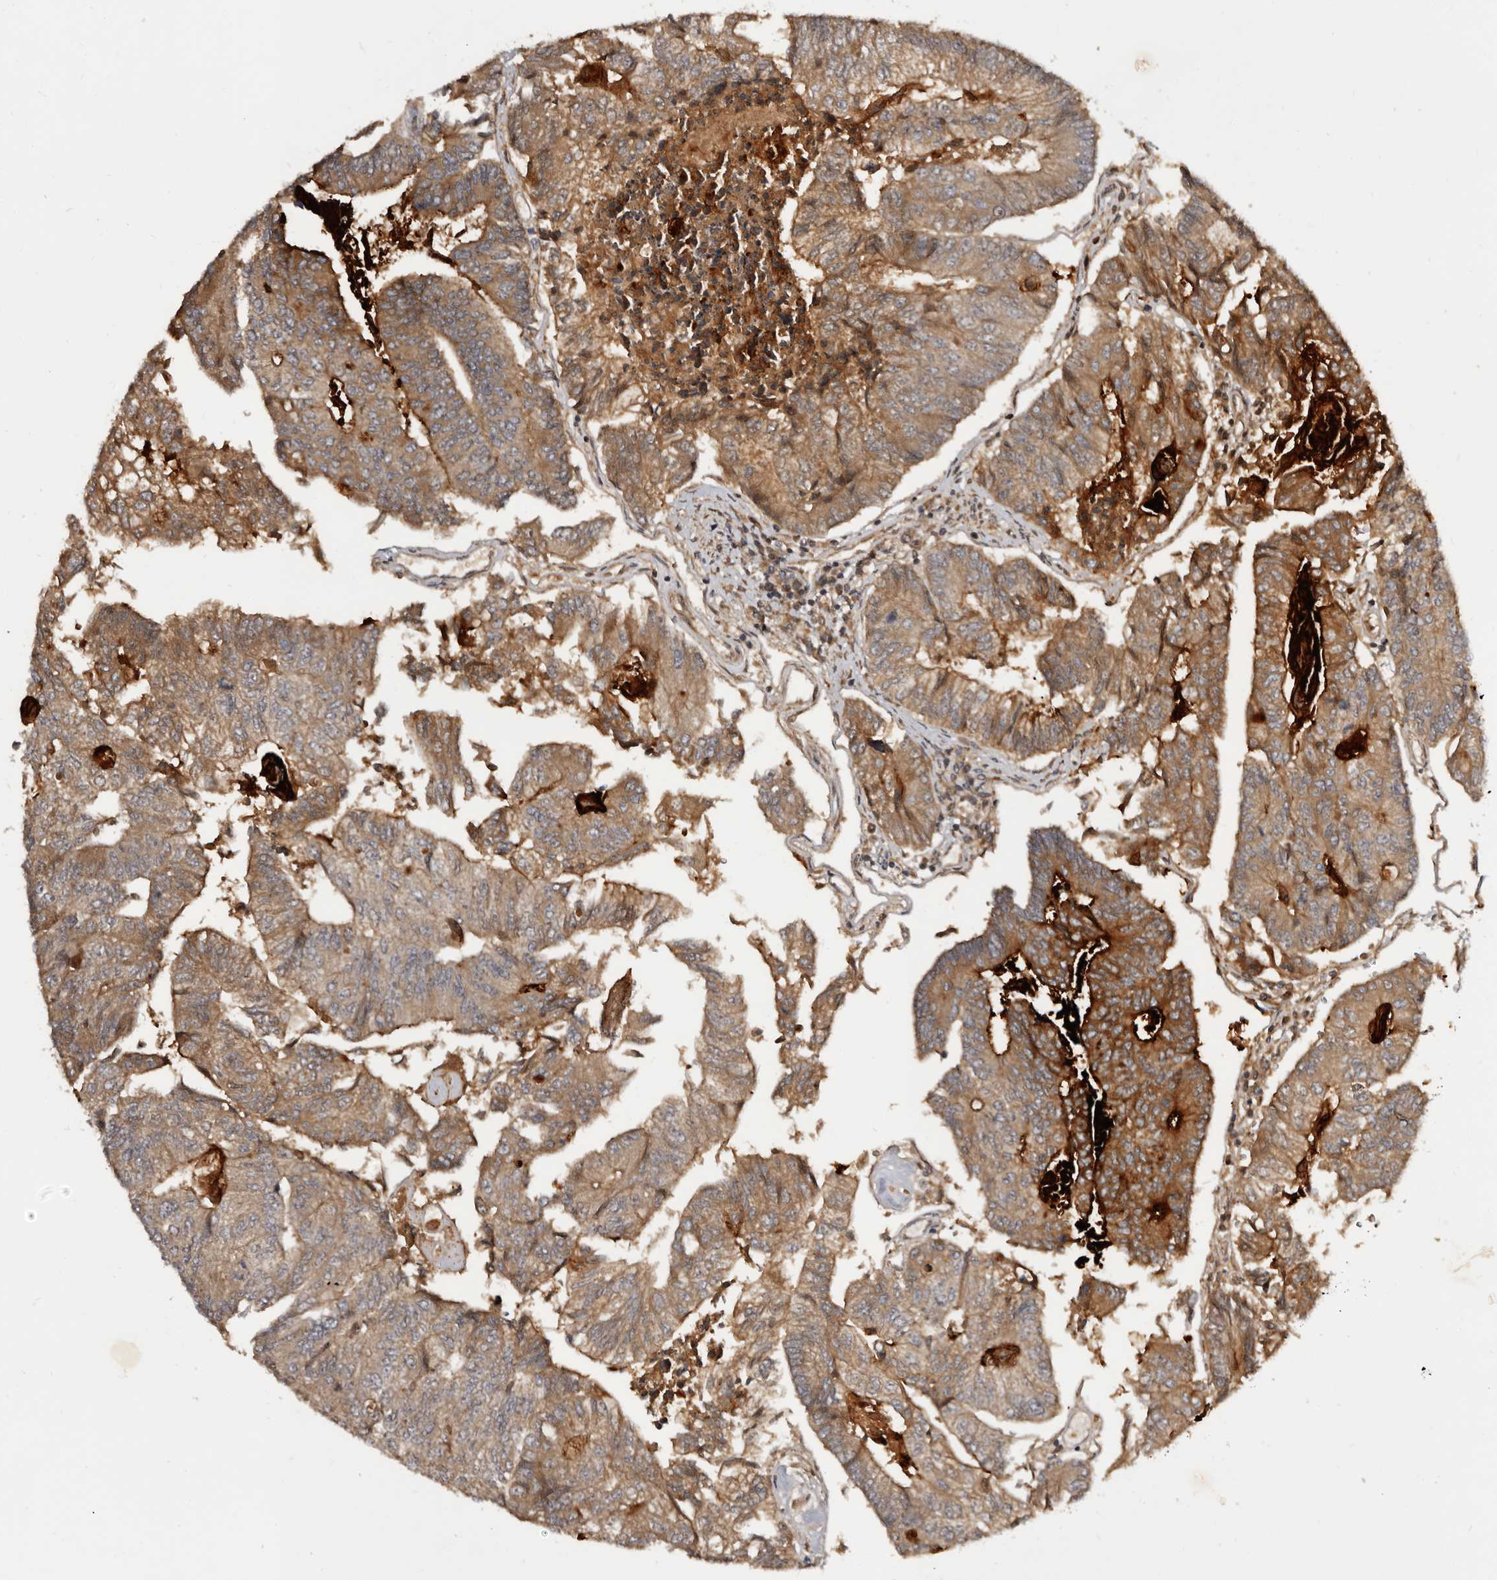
{"staining": {"intensity": "moderate", "quantity": ">75%", "location": "cytoplasmic/membranous"}, "tissue": "colorectal cancer", "cell_type": "Tumor cells", "image_type": "cancer", "snomed": [{"axis": "morphology", "description": "Adenocarcinoma, NOS"}, {"axis": "topography", "description": "Colon"}], "caption": "DAB immunohistochemical staining of human colorectal cancer exhibits moderate cytoplasmic/membranous protein staining in approximately >75% of tumor cells. The protein is shown in brown color, while the nuclei are stained blue.", "gene": "INAVA", "patient": {"sex": "female", "age": 67}}